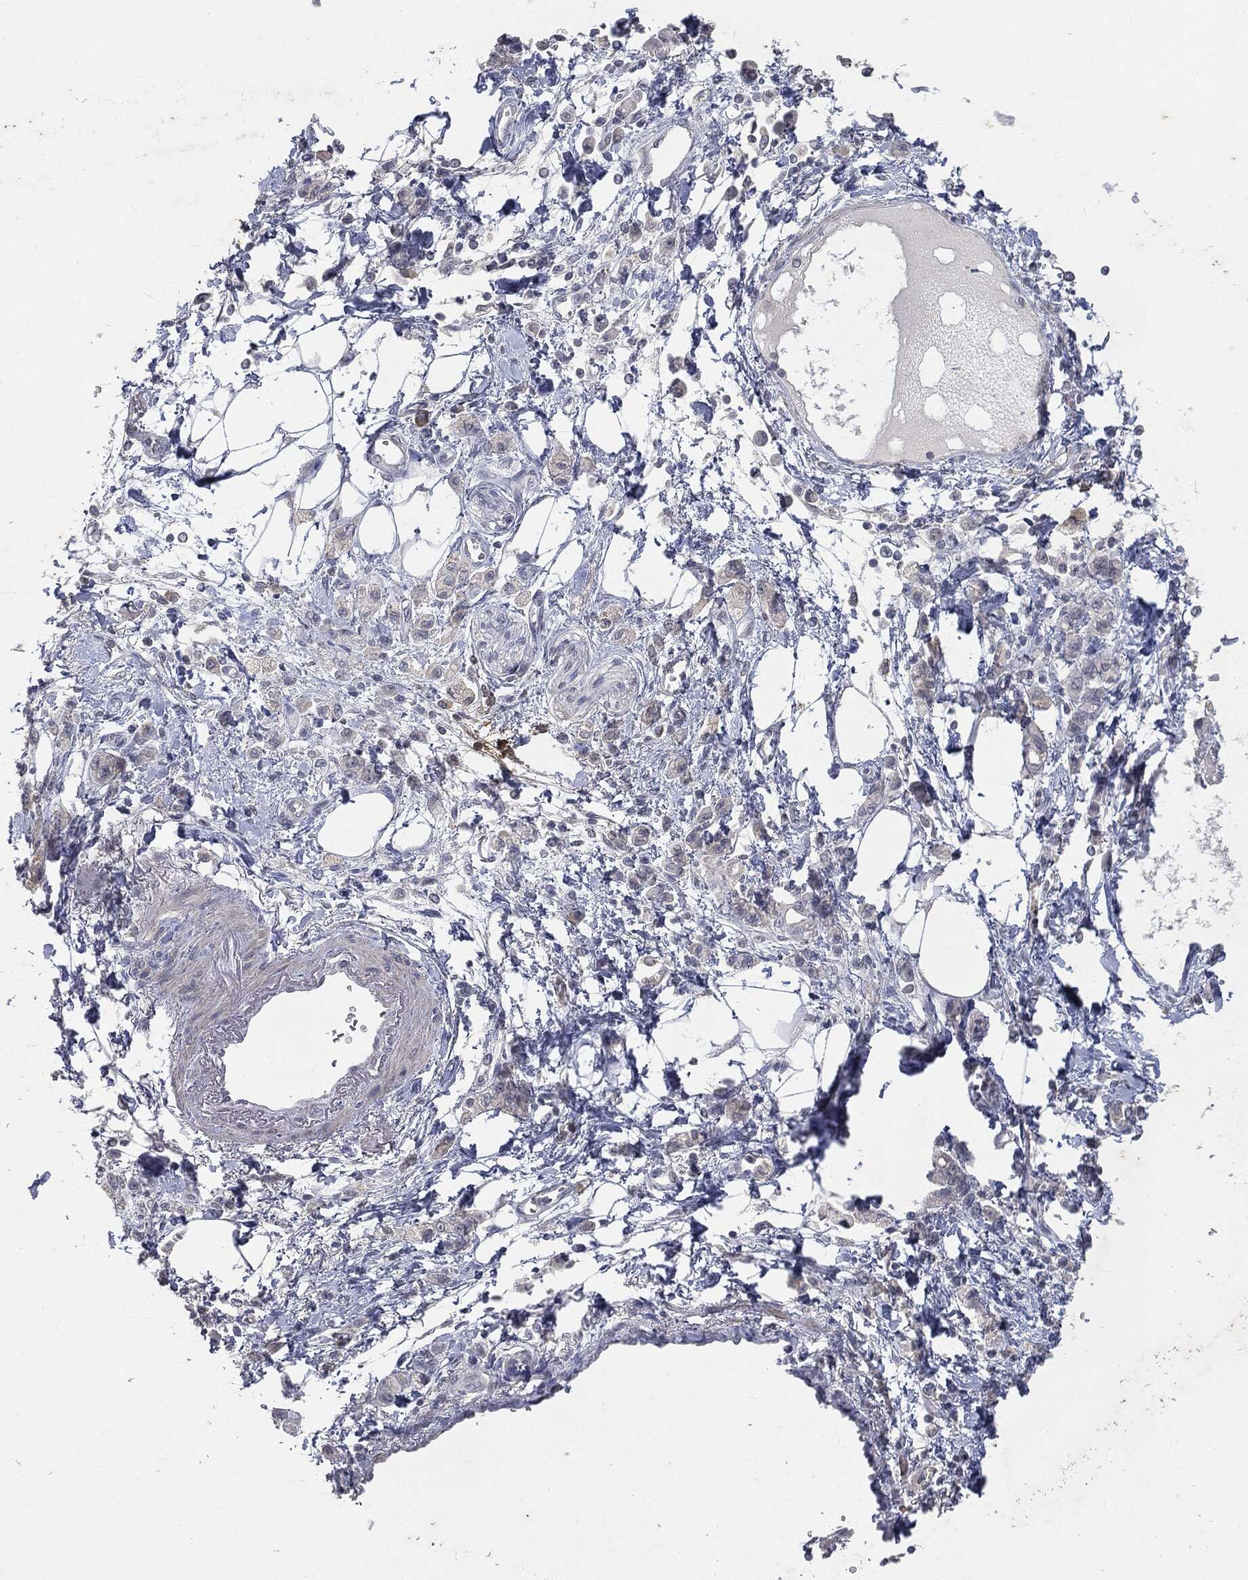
{"staining": {"intensity": "negative", "quantity": "none", "location": "none"}, "tissue": "stomach cancer", "cell_type": "Tumor cells", "image_type": "cancer", "snomed": [{"axis": "morphology", "description": "Adenocarcinoma, NOS"}, {"axis": "topography", "description": "Stomach"}], "caption": "The photomicrograph shows no significant positivity in tumor cells of stomach cancer.", "gene": "SLC2A2", "patient": {"sex": "male", "age": 77}}